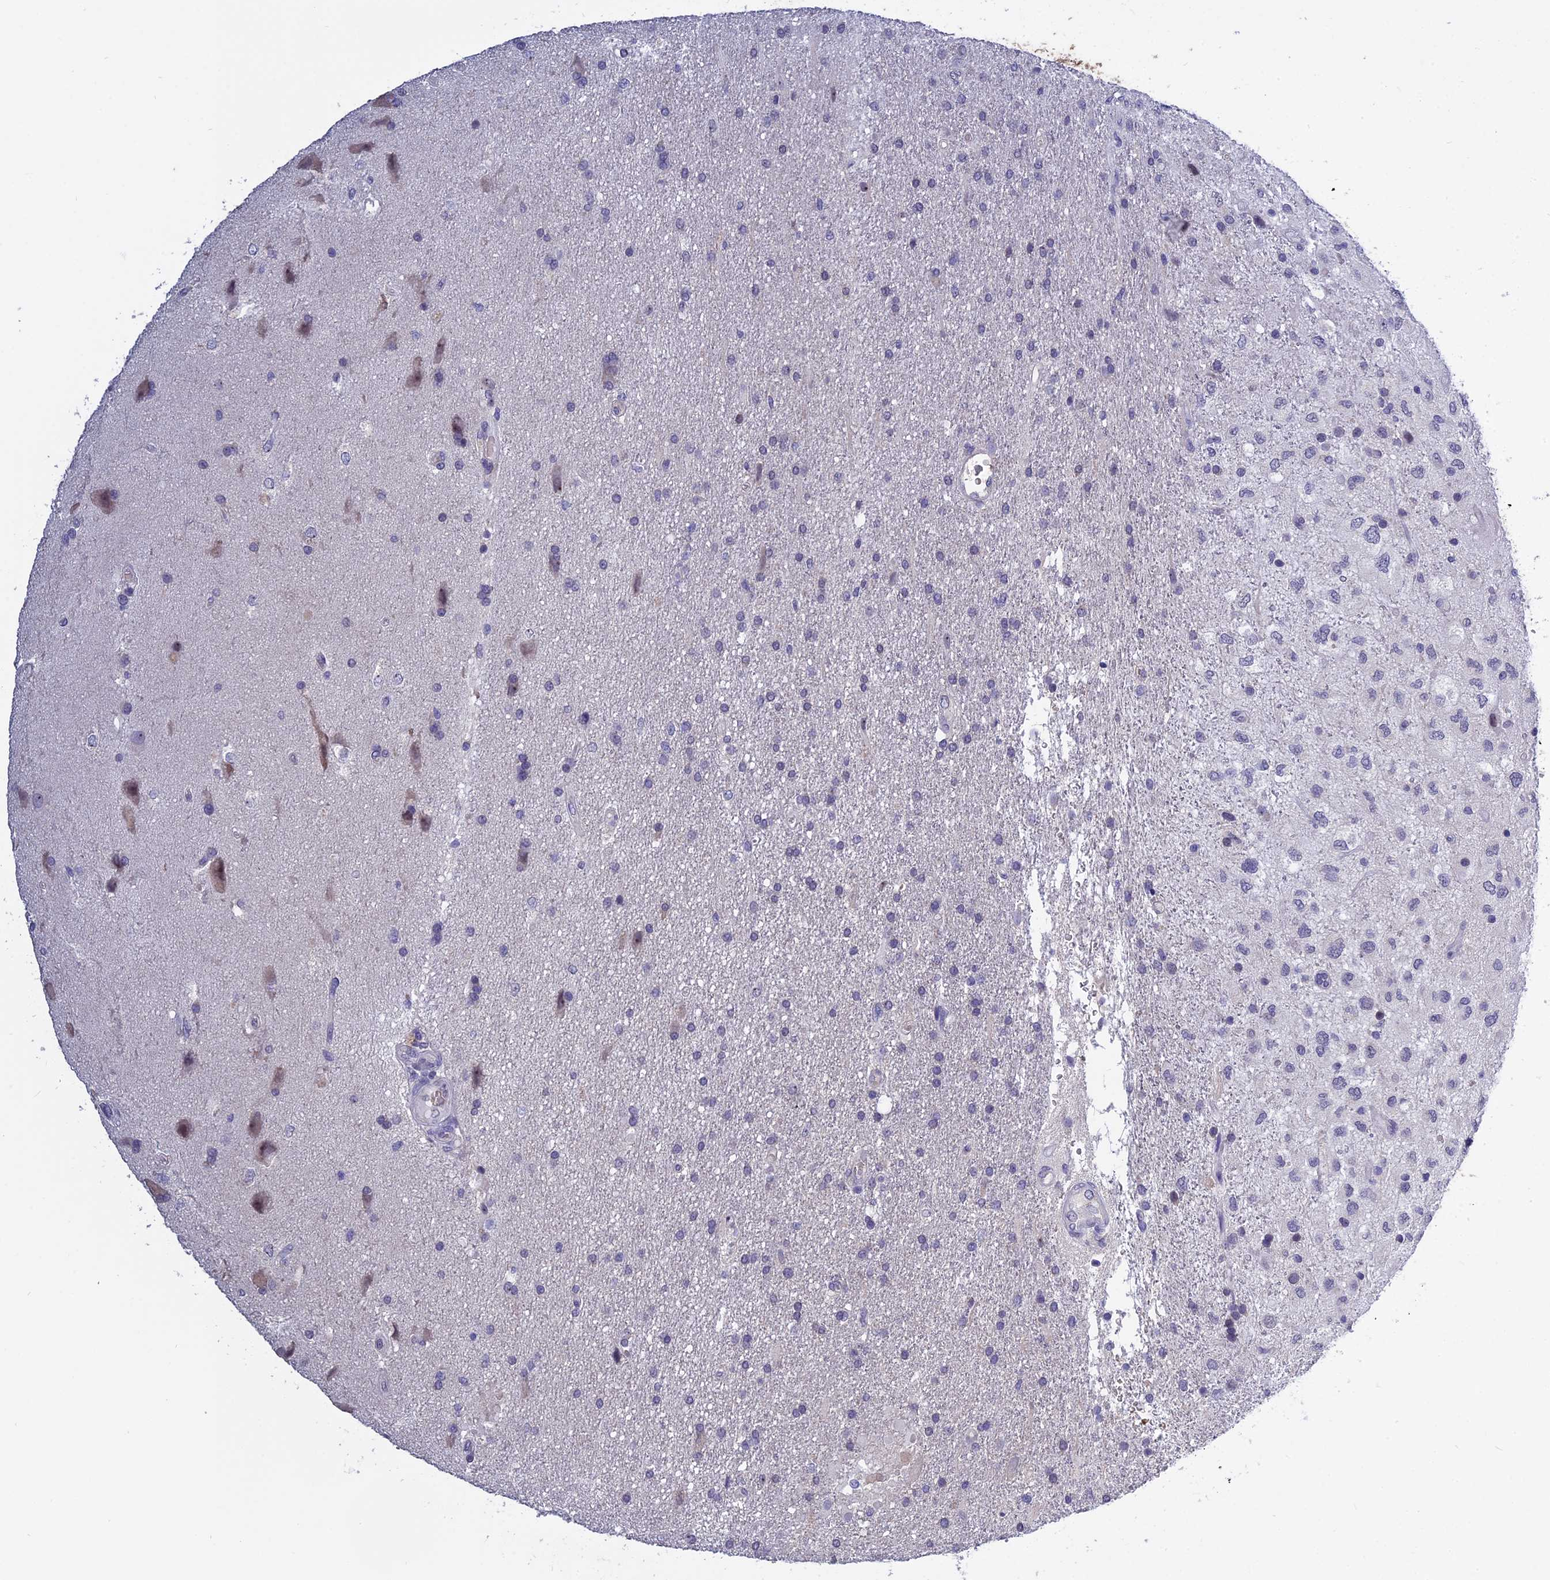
{"staining": {"intensity": "negative", "quantity": "none", "location": "none"}, "tissue": "glioma", "cell_type": "Tumor cells", "image_type": "cancer", "snomed": [{"axis": "morphology", "description": "Glioma, malignant, Low grade"}, {"axis": "topography", "description": "Brain"}], "caption": "Photomicrograph shows no significant protein expression in tumor cells of glioma.", "gene": "KNOP1", "patient": {"sex": "male", "age": 66}}